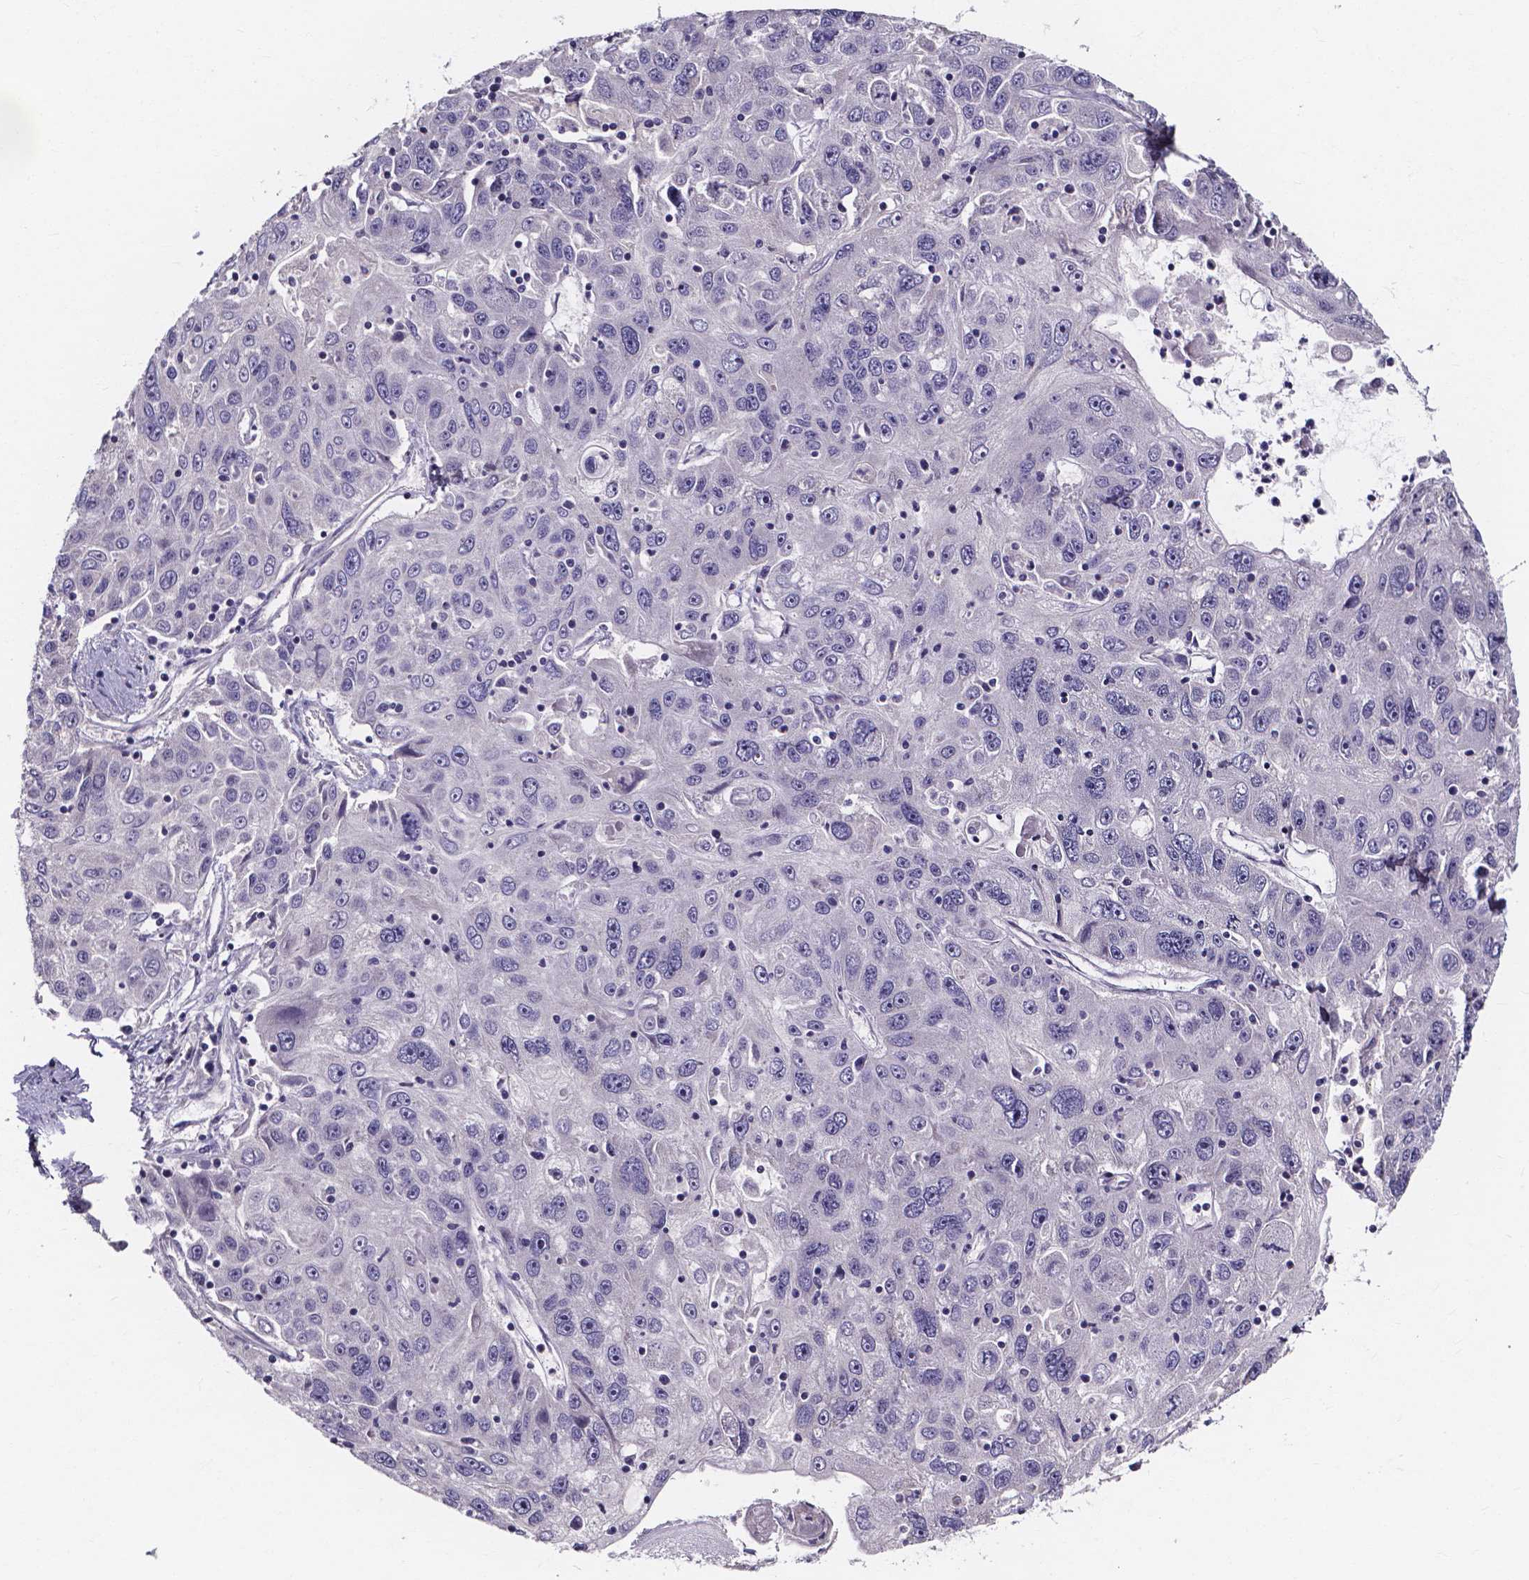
{"staining": {"intensity": "negative", "quantity": "none", "location": "none"}, "tissue": "stomach cancer", "cell_type": "Tumor cells", "image_type": "cancer", "snomed": [{"axis": "morphology", "description": "Adenocarcinoma, NOS"}, {"axis": "topography", "description": "Stomach"}], "caption": "Immunohistochemistry photomicrograph of adenocarcinoma (stomach) stained for a protein (brown), which reveals no staining in tumor cells.", "gene": "SPOCD1", "patient": {"sex": "male", "age": 56}}